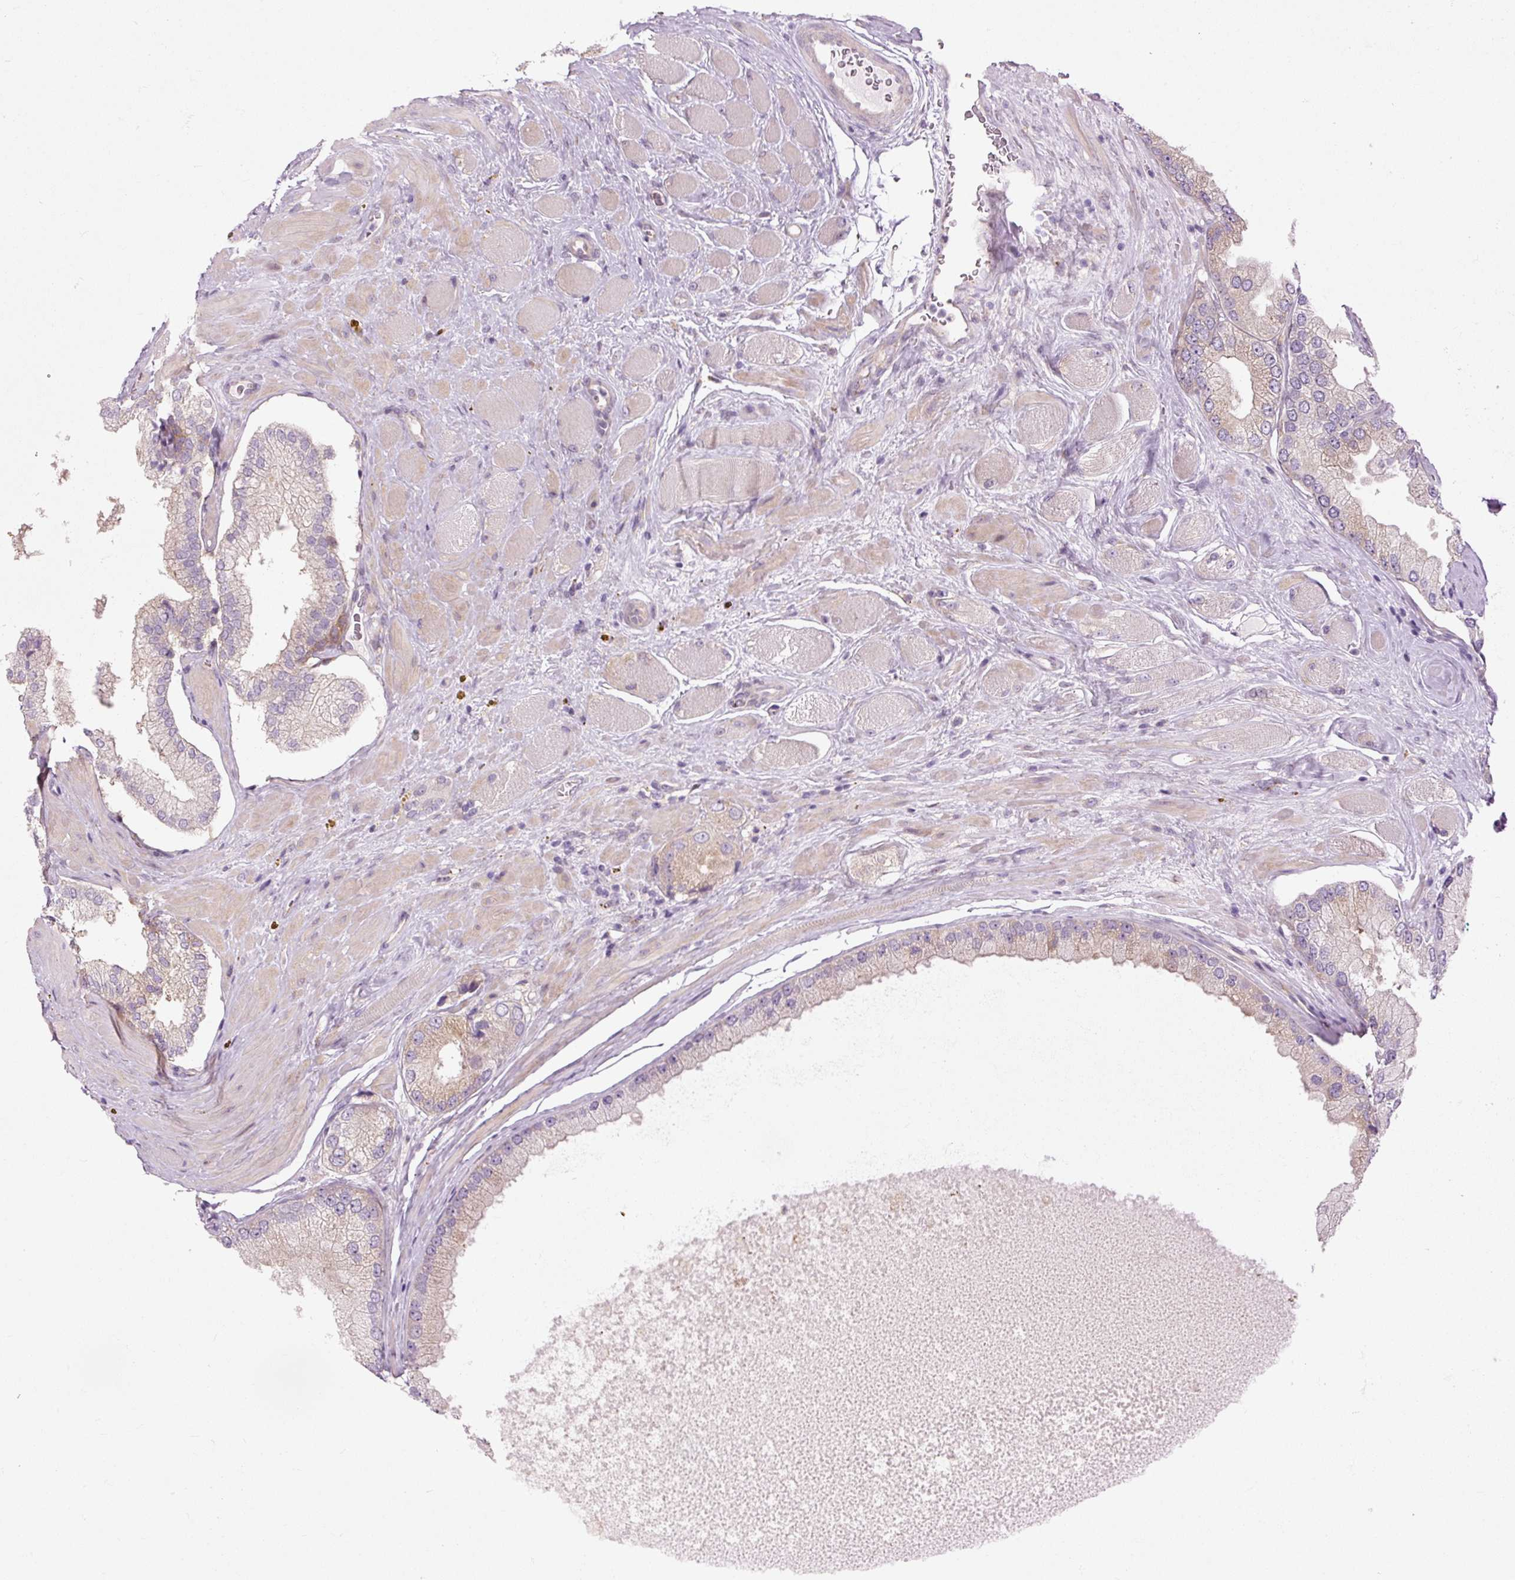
{"staining": {"intensity": "weak", "quantity": "<25%", "location": "cytoplasmic/membranous"}, "tissue": "prostate cancer", "cell_type": "Tumor cells", "image_type": "cancer", "snomed": [{"axis": "morphology", "description": "Adenocarcinoma, Low grade"}, {"axis": "topography", "description": "Prostate"}], "caption": "Micrograph shows no protein staining in tumor cells of prostate cancer tissue. (DAB (3,3'-diaminobenzidine) immunohistochemistry visualized using brightfield microscopy, high magnification).", "gene": "MZT2B", "patient": {"sex": "male", "age": 42}}